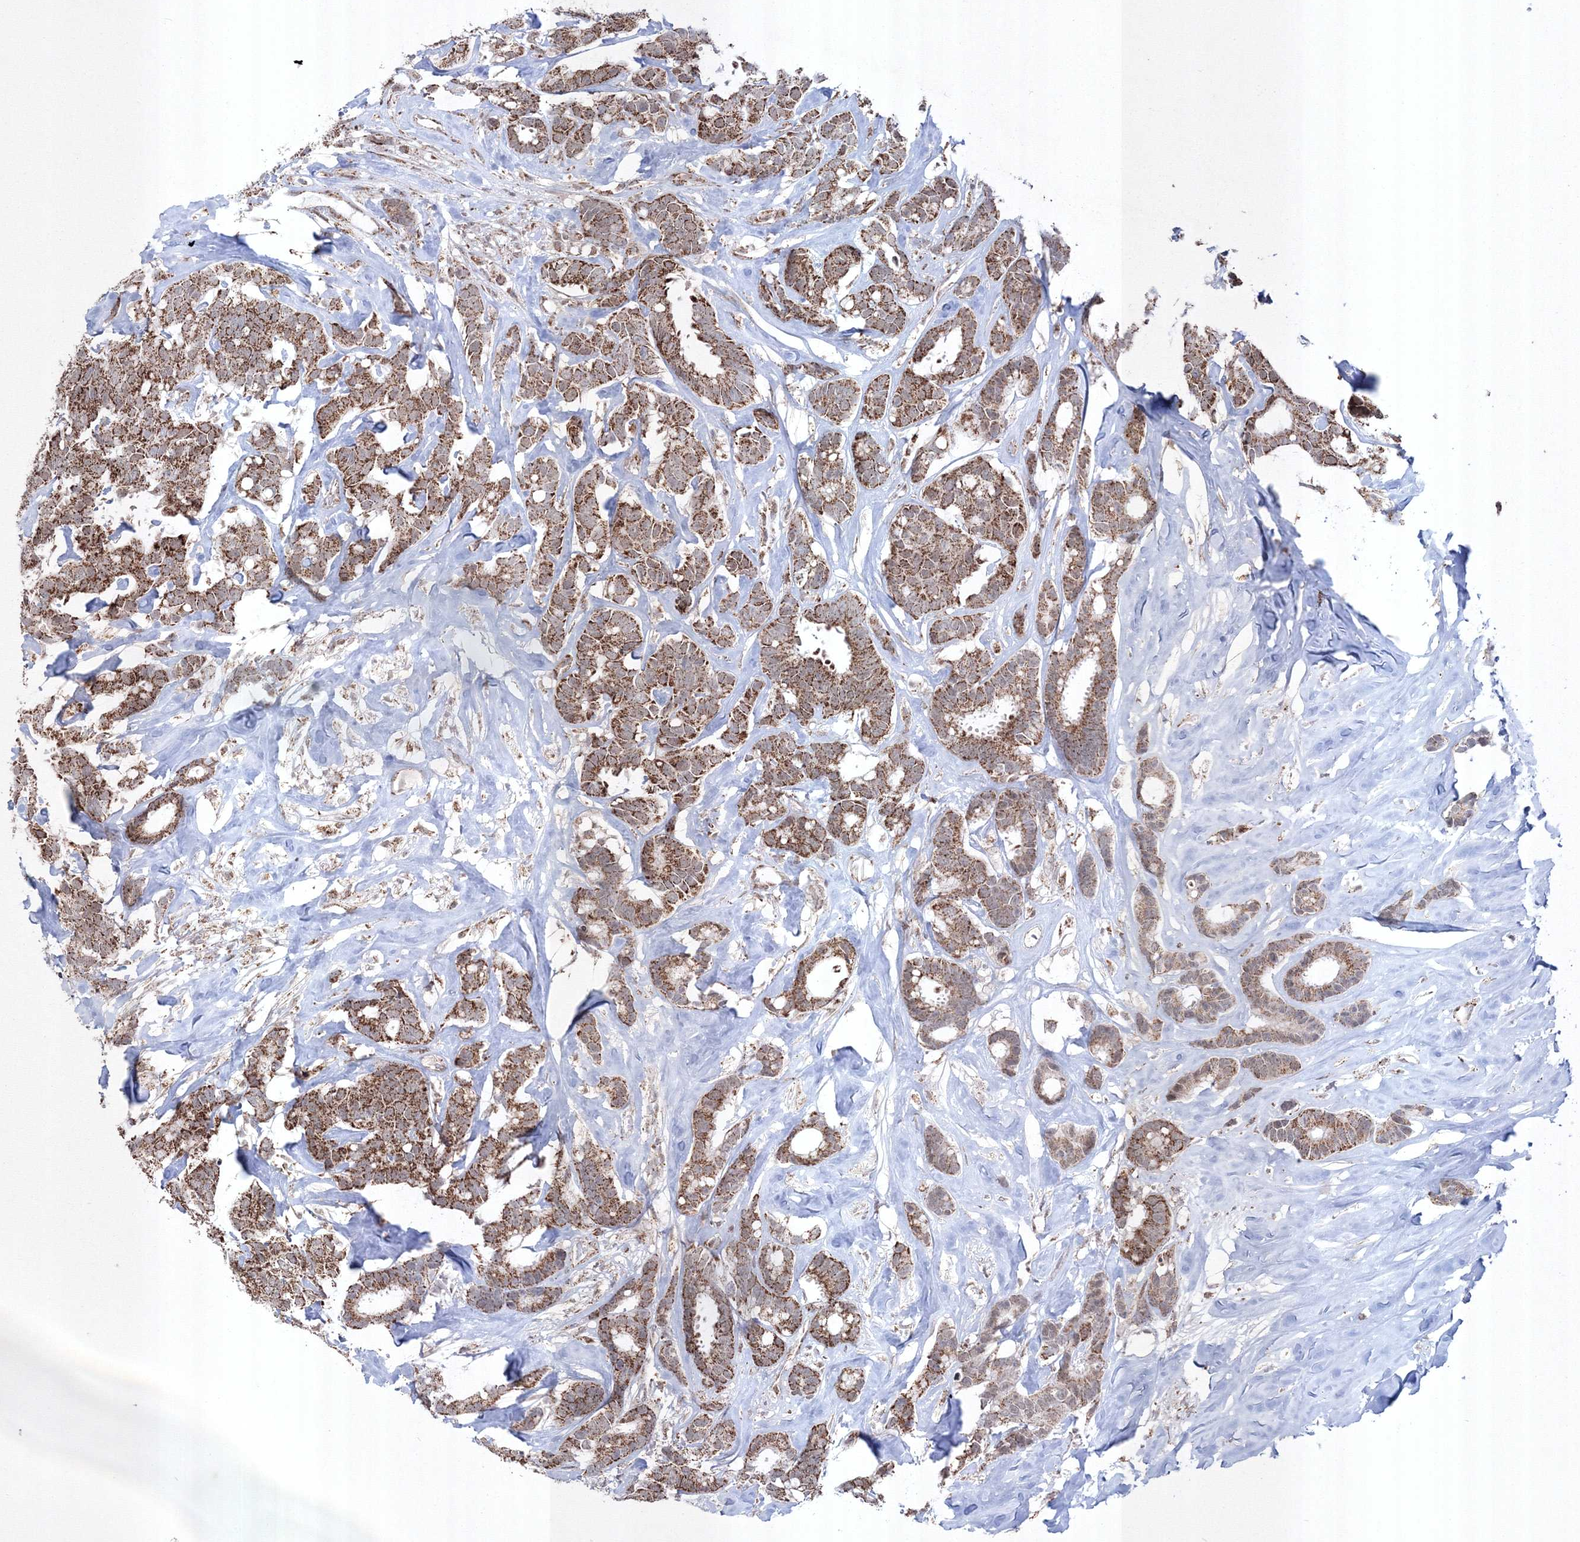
{"staining": {"intensity": "strong", "quantity": ">75%", "location": "cytoplasmic/membranous"}, "tissue": "breast cancer", "cell_type": "Tumor cells", "image_type": "cancer", "snomed": [{"axis": "morphology", "description": "Duct carcinoma"}, {"axis": "topography", "description": "Breast"}], "caption": "A brown stain shows strong cytoplasmic/membranous positivity of a protein in human invasive ductal carcinoma (breast) tumor cells. Using DAB (3,3'-diaminobenzidine) (brown) and hematoxylin (blue) stains, captured at high magnification using brightfield microscopy.", "gene": "GRSF1", "patient": {"sex": "female", "age": 87}}